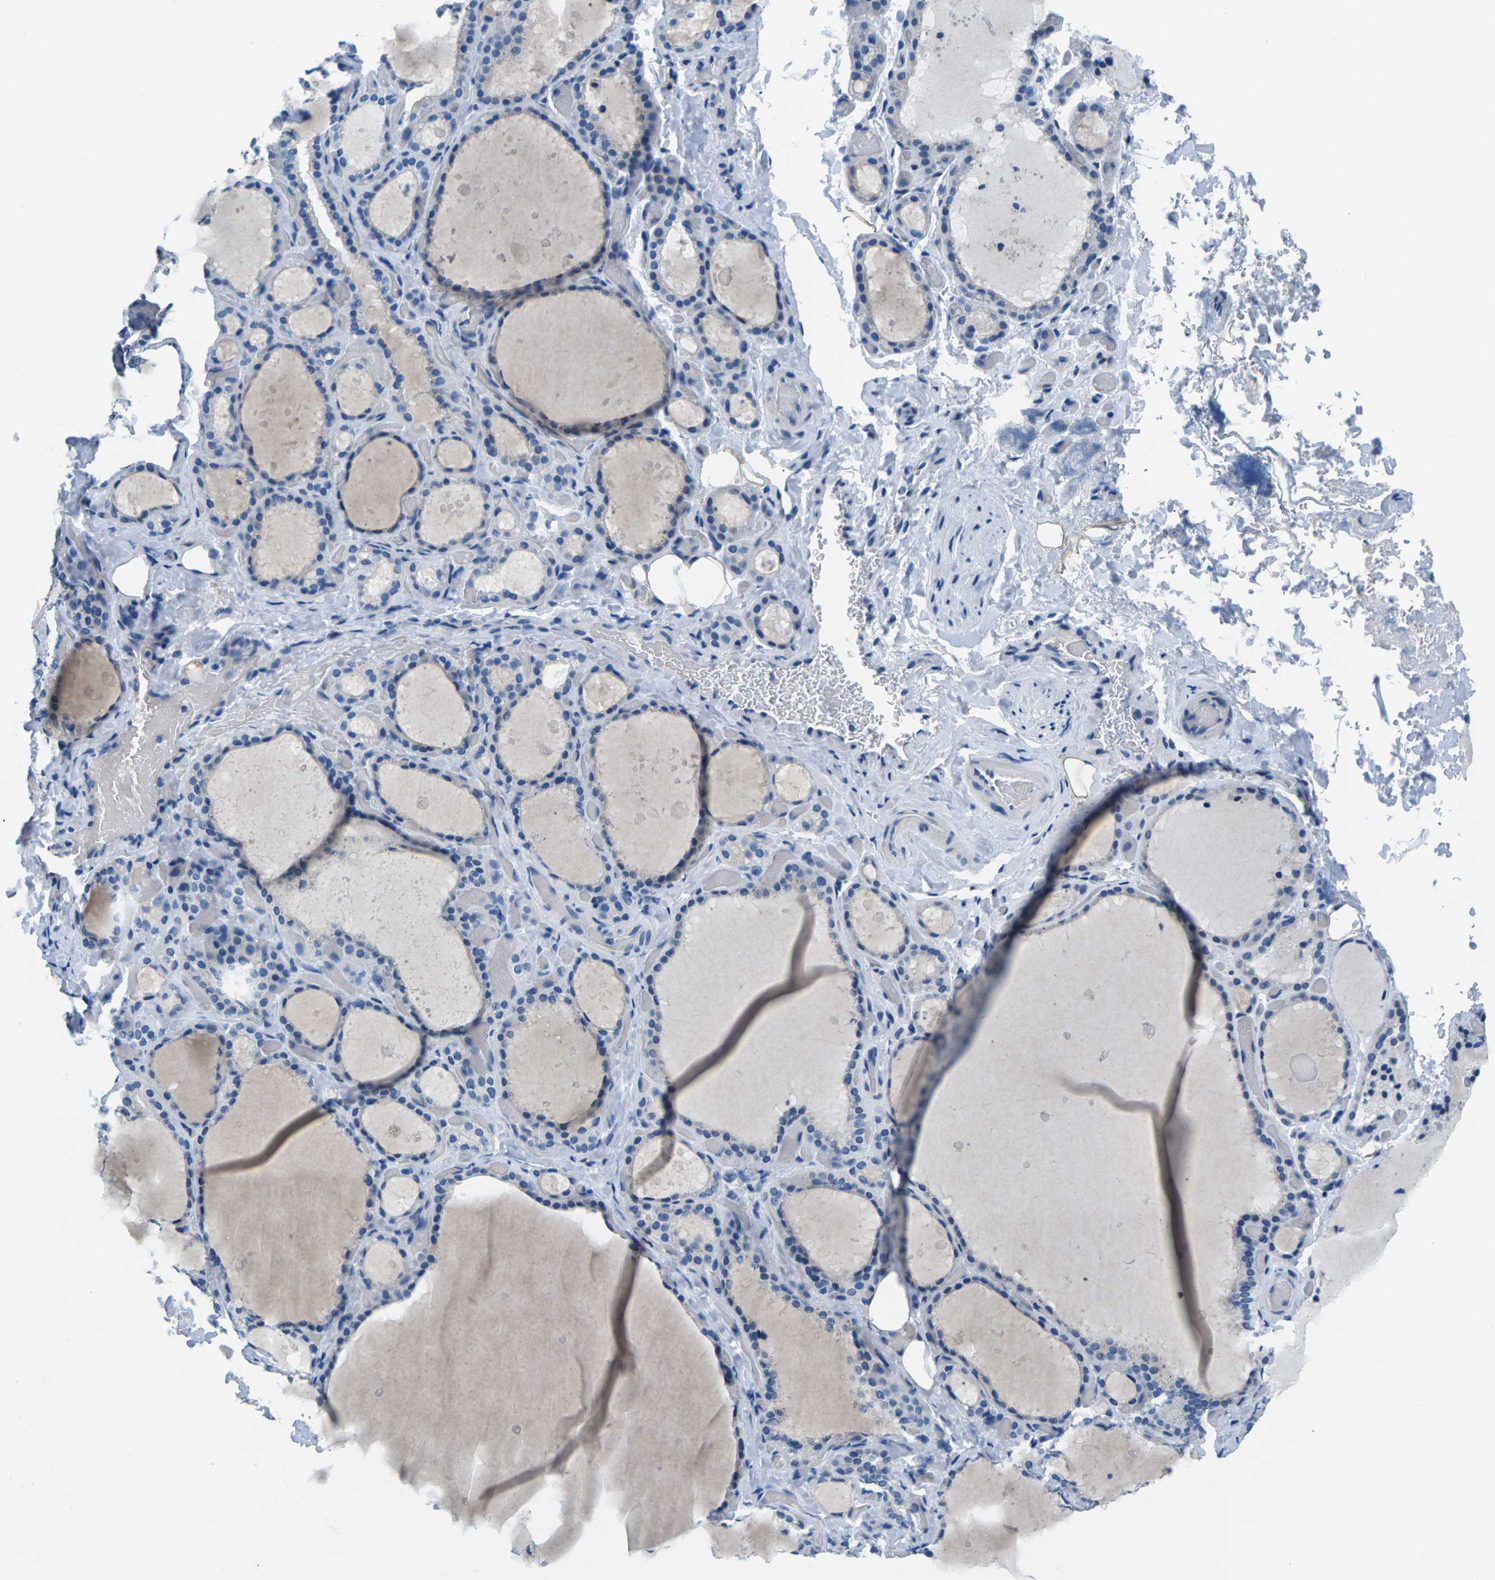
{"staining": {"intensity": "negative", "quantity": "none", "location": "none"}, "tissue": "thyroid gland", "cell_type": "Glandular cells", "image_type": "normal", "snomed": [{"axis": "morphology", "description": "Normal tissue, NOS"}, {"axis": "topography", "description": "Thyroid gland"}], "caption": "This is a image of IHC staining of benign thyroid gland, which shows no positivity in glandular cells. (Stains: DAB immunohistochemistry with hematoxylin counter stain, Microscopy: brightfield microscopy at high magnification).", "gene": "UMOD", "patient": {"sex": "female", "age": 44}}